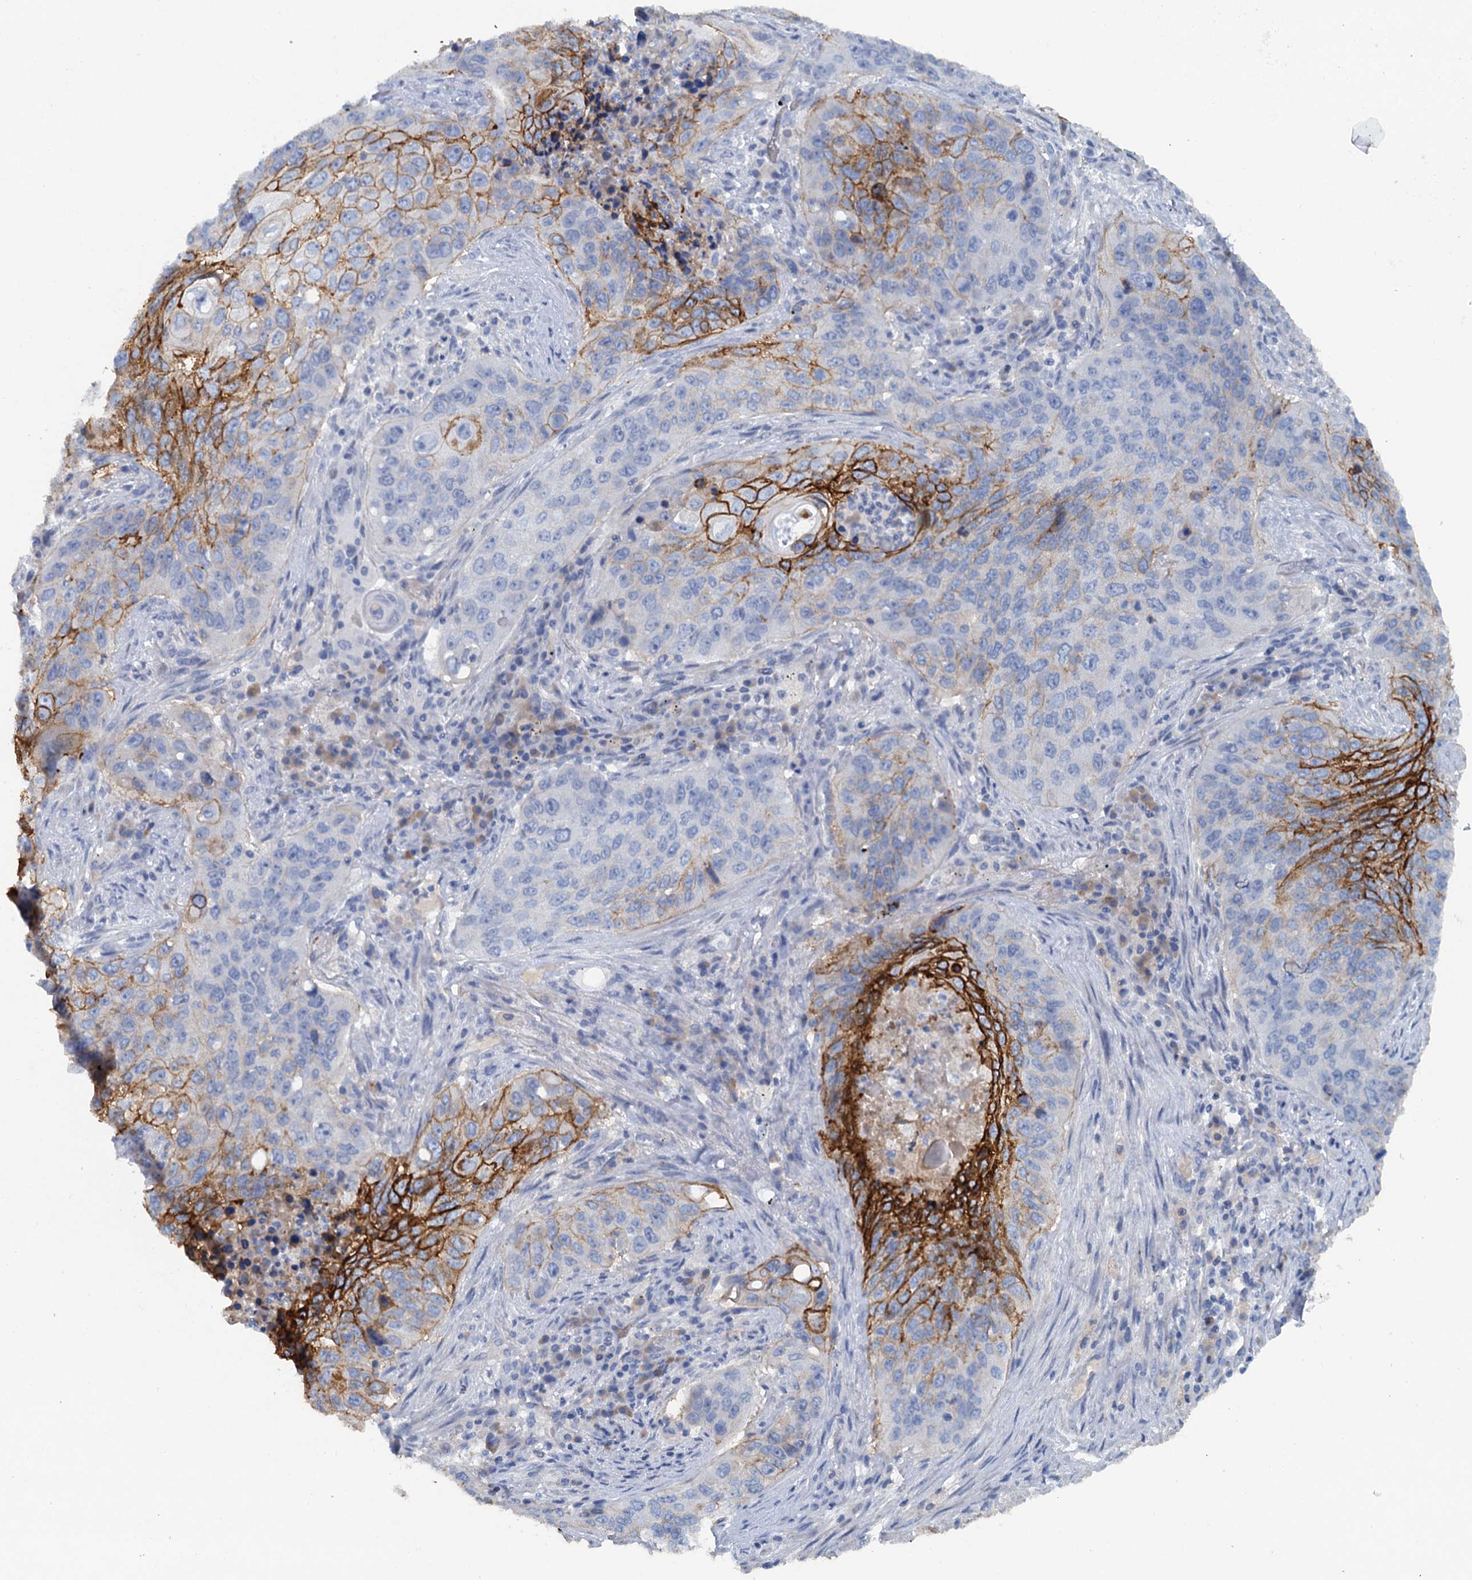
{"staining": {"intensity": "strong", "quantity": "<25%", "location": "cytoplasmic/membranous"}, "tissue": "lung cancer", "cell_type": "Tumor cells", "image_type": "cancer", "snomed": [{"axis": "morphology", "description": "Squamous cell carcinoma, NOS"}, {"axis": "topography", "description": "Lung"}], "caption": "Lung cancer (squamous cell carcinoma) tissue reveals strong cytoplasmic/membranous staining in about <25% of tumor cells", "gene": "MYADML2", "patient": {"sex": "female", "age": 63}}